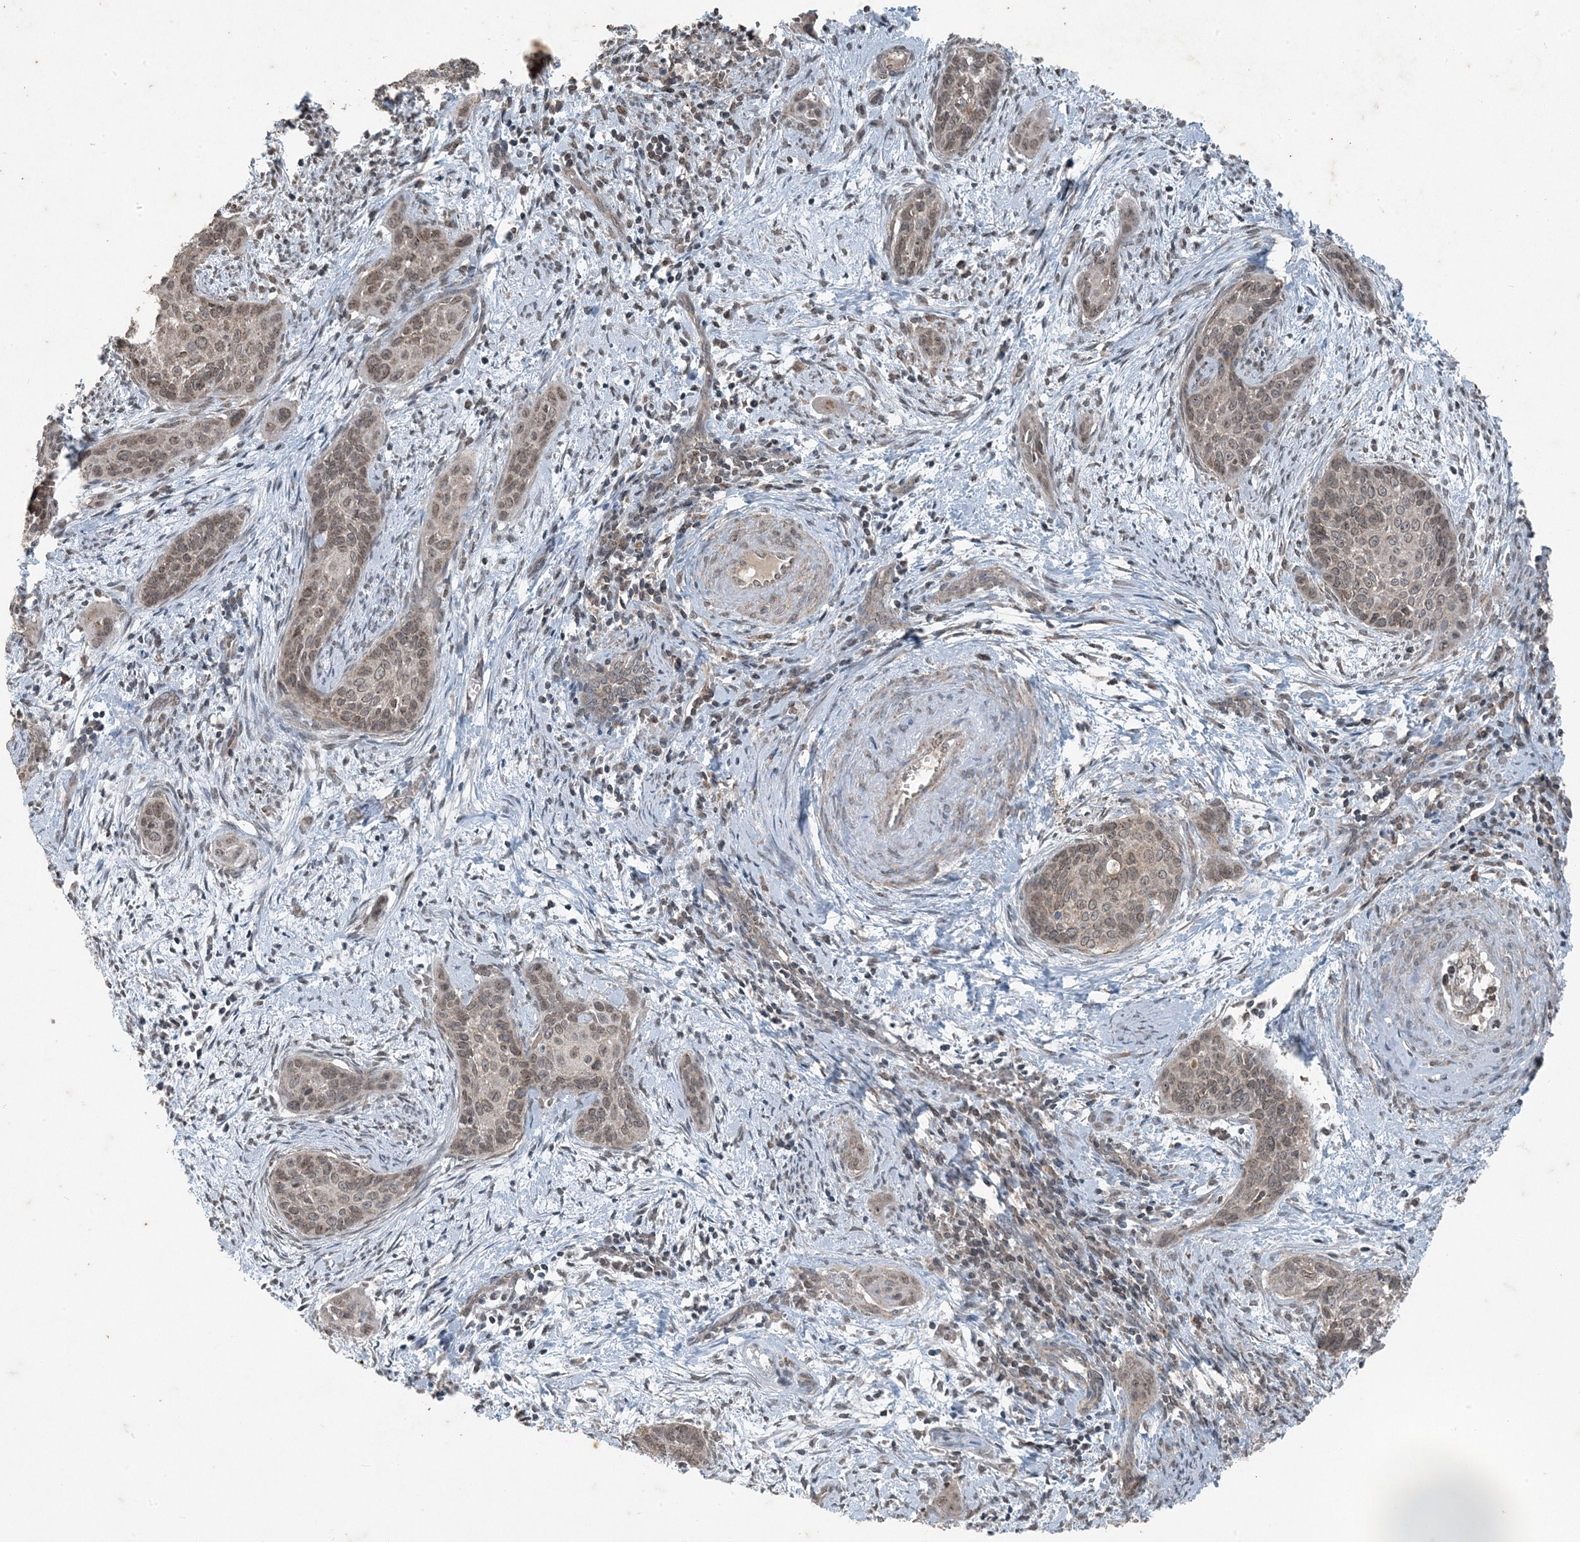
{"staining": {"intensity": "weak", "quantity": ">75%", "location": "cytoplasmic/membranous,nuclear"}, "tissue": "cervical cancer", "cell_type": "Tumor cells", "image_type": "cancer", "snomed": [{"axis": "morphology", "description": "Squamous cell carcinoma, NOS"}, {"axis": "topography", "description": "Cervix"}], "caption": "The immunohistochemical stain shows weak cytoplasmic/membranous and nuclear staining in tumor cells of squamous cell carcinoma (cervical) tissue.", "gene": "GNL1", "patient": {"sex": "female", "age": 33}}